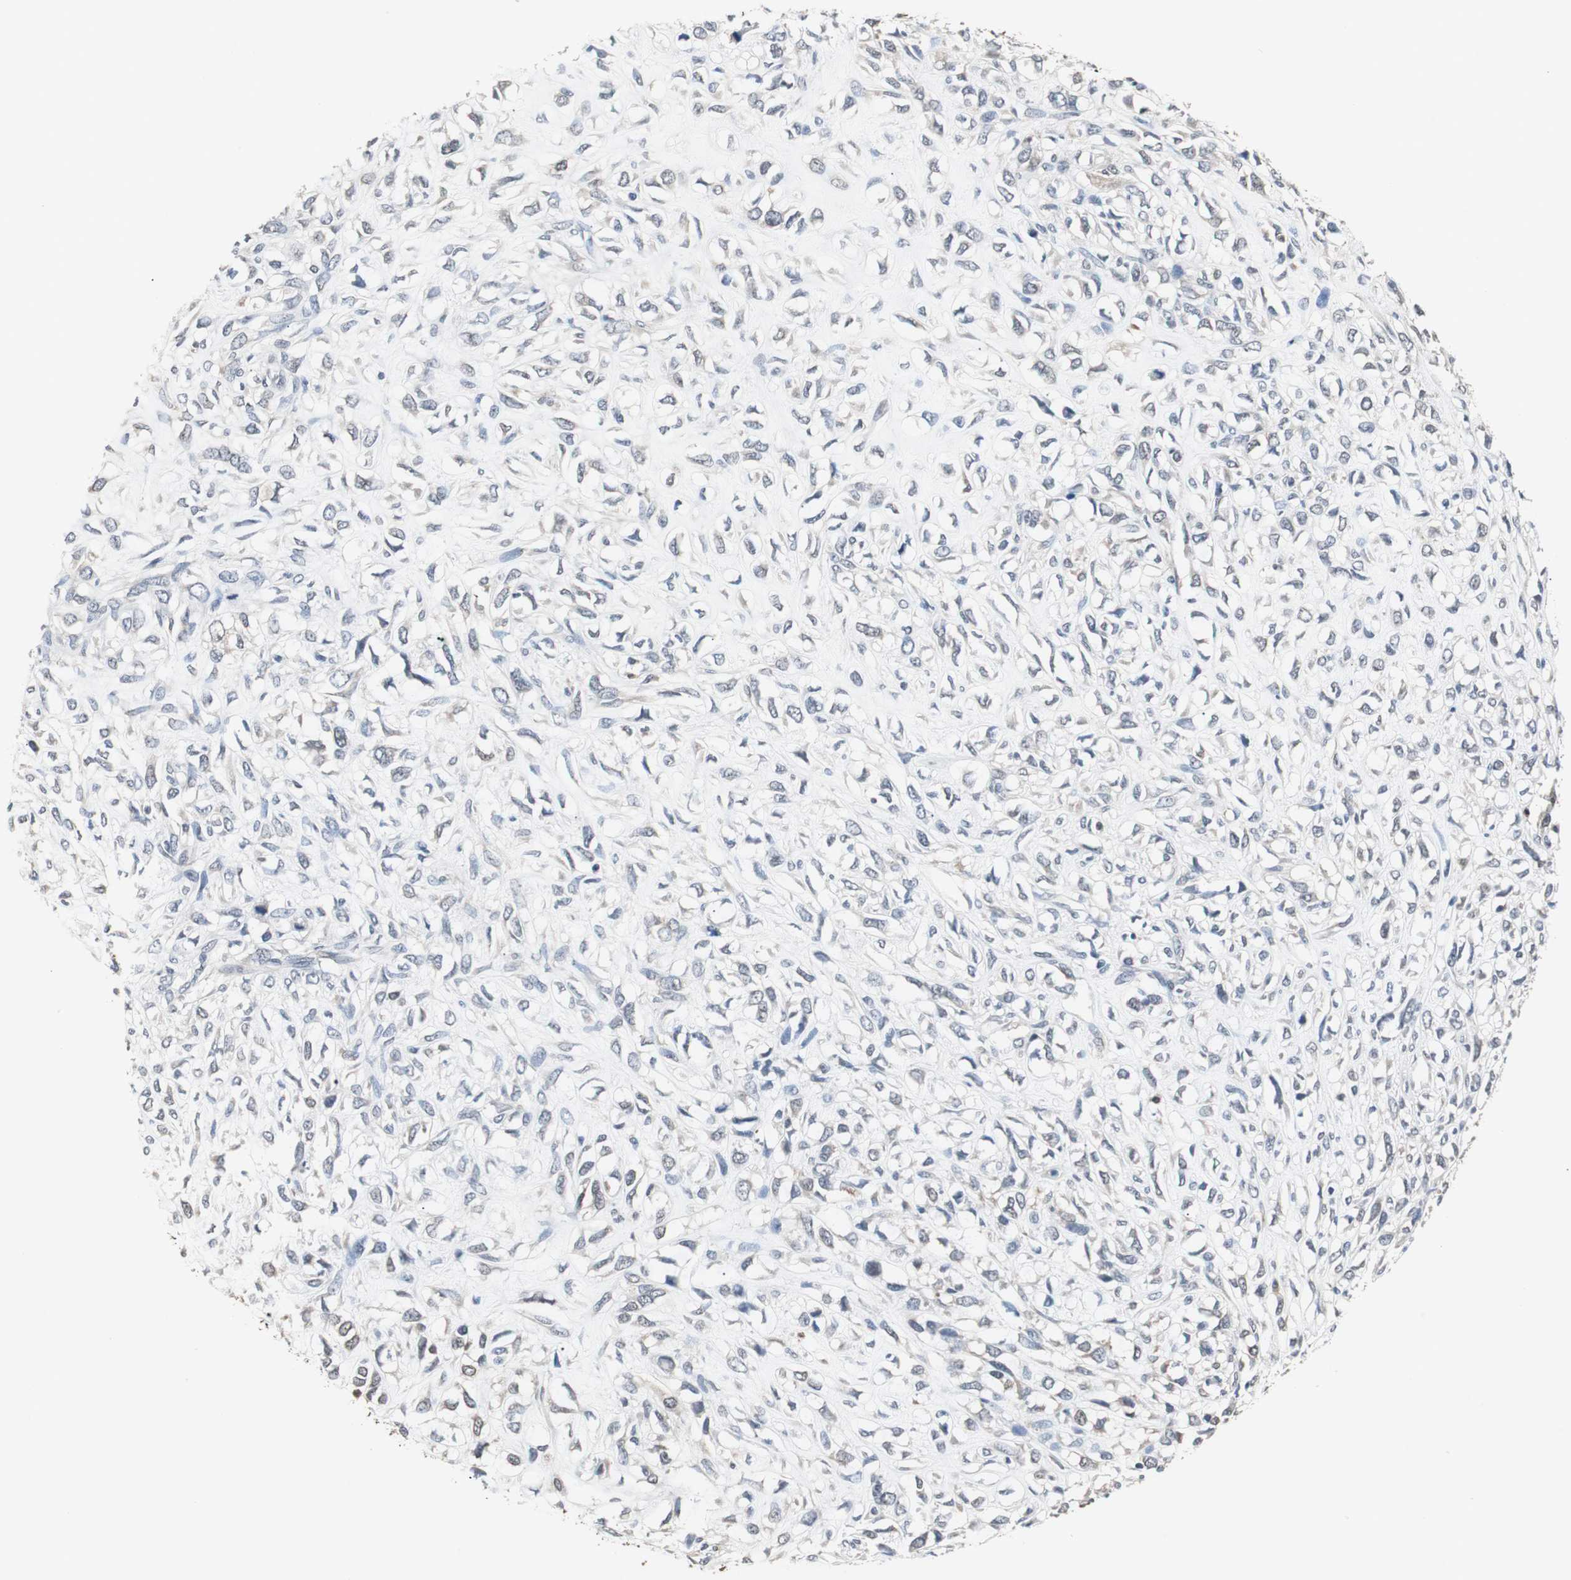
{"staining": {"intensity": "negative", "quantity": "none", "location": "none"}, "tissue": "head and neck cancer", "cell_type": "Tumor cells", "image_type": "cancer", "snomed": [{"axis": "morphology", "description": "Necrosis, NOS"}, {"axis": "morphology", "description": "Neoplasm, malignant, NOS"}, {"axis": "topography", "description": "Salivary gland"}, {"axis": "topography", "description": "Head-Neck"}], "caption": "High power microscopy micrograph of an immunohistochemistry (IHC) histopathology image of malignant neoplasm (head and neck), revealing no significant staining in tumor cells. (Brightfield microscopy of DAB (3,3'-diaminobenzidine) immunohistochemistry (IHC) at high magnification).", "gene": "ZSCAN22", "patient": {"sex": "male", "age": 43}}